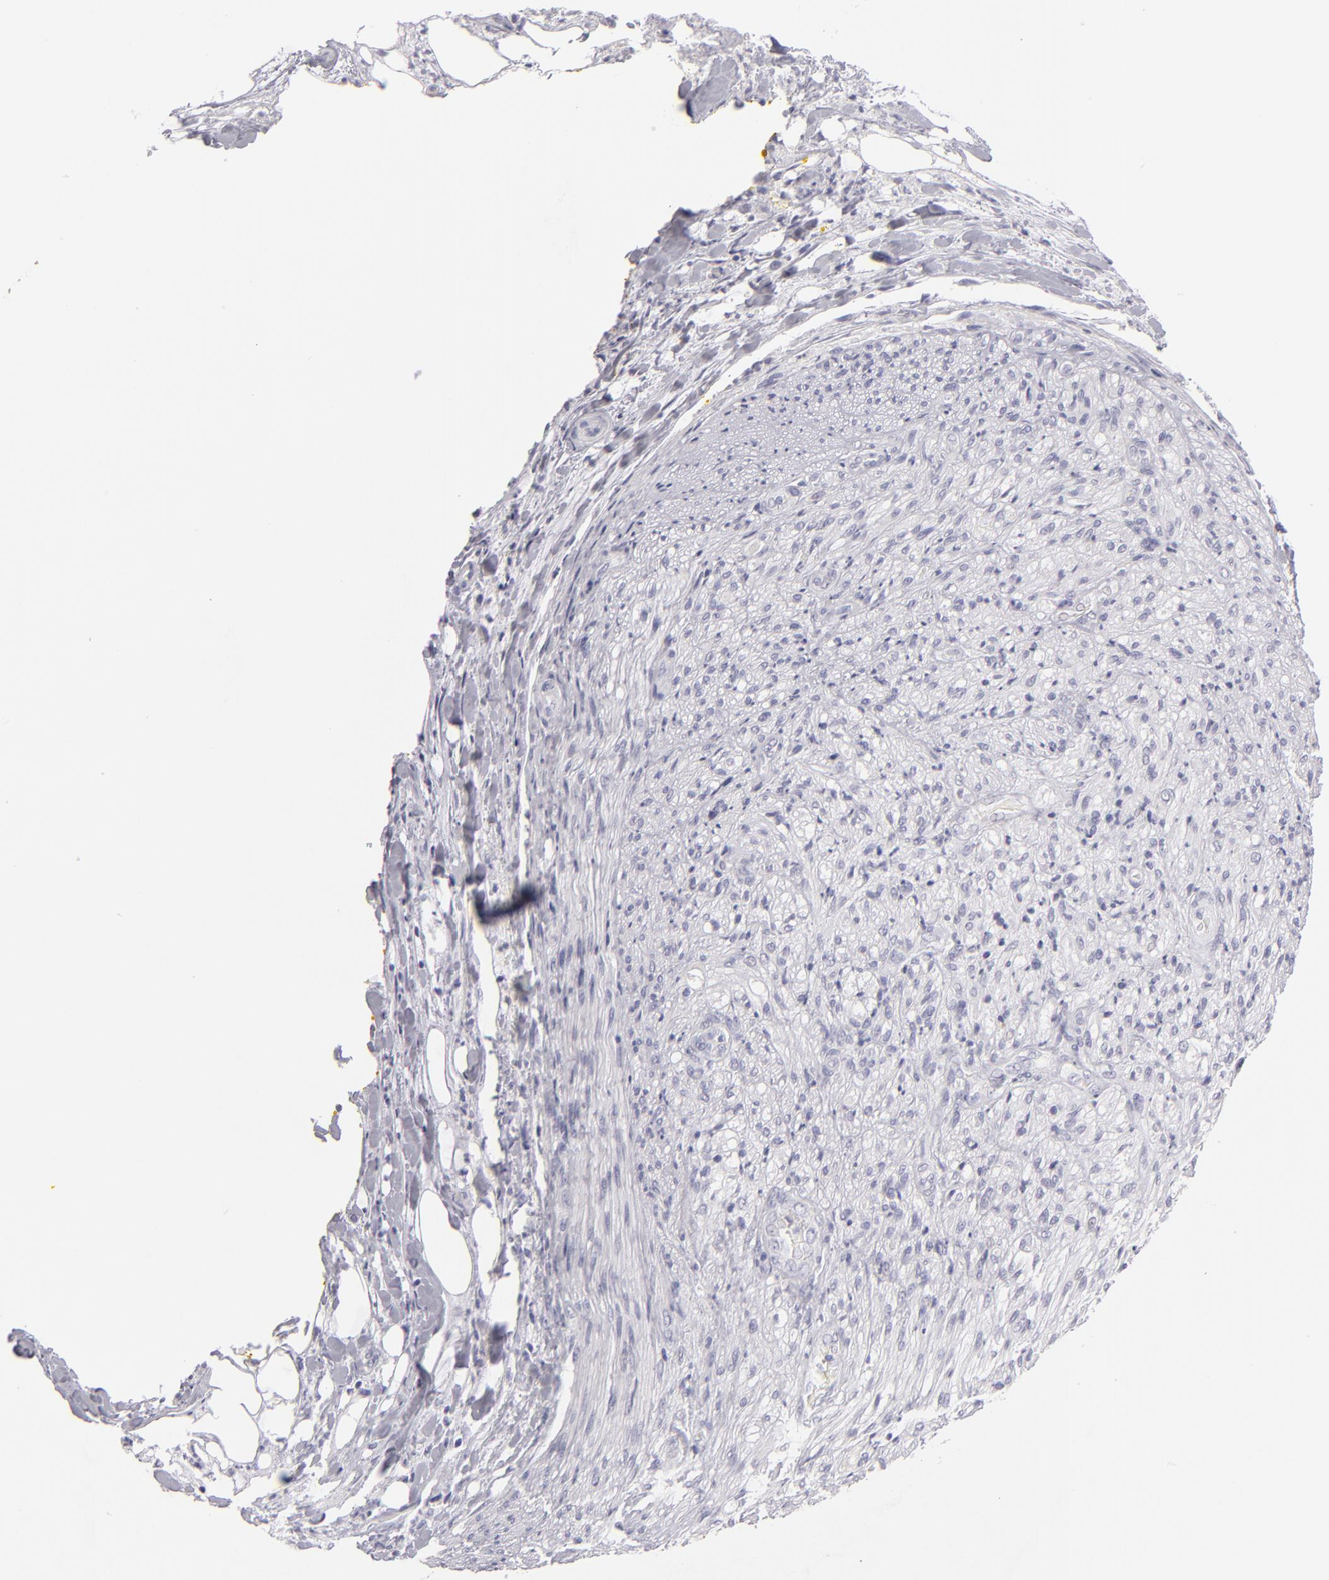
{"staining": {"intensity": "negative", "quantity": "none", "location": "none"}, "tissue": "pancreatic cancer", "cell_type": "Tumor cells", "image_type": "cancer", "snomed": [{"axis": "morphology", "description": "Adenocarcinoma, NOS"}, {"axis": "topography", "description": "Pancreas"}], "caption": "High magnification brightfield microscopy of pancreatic cancer stained with DAB (brown) and counterstained with hematoxylin (blue): tumor cells show no significant positivity.", "gene": "ABCC4", "patient": {"sex": "male", "age": 70}}